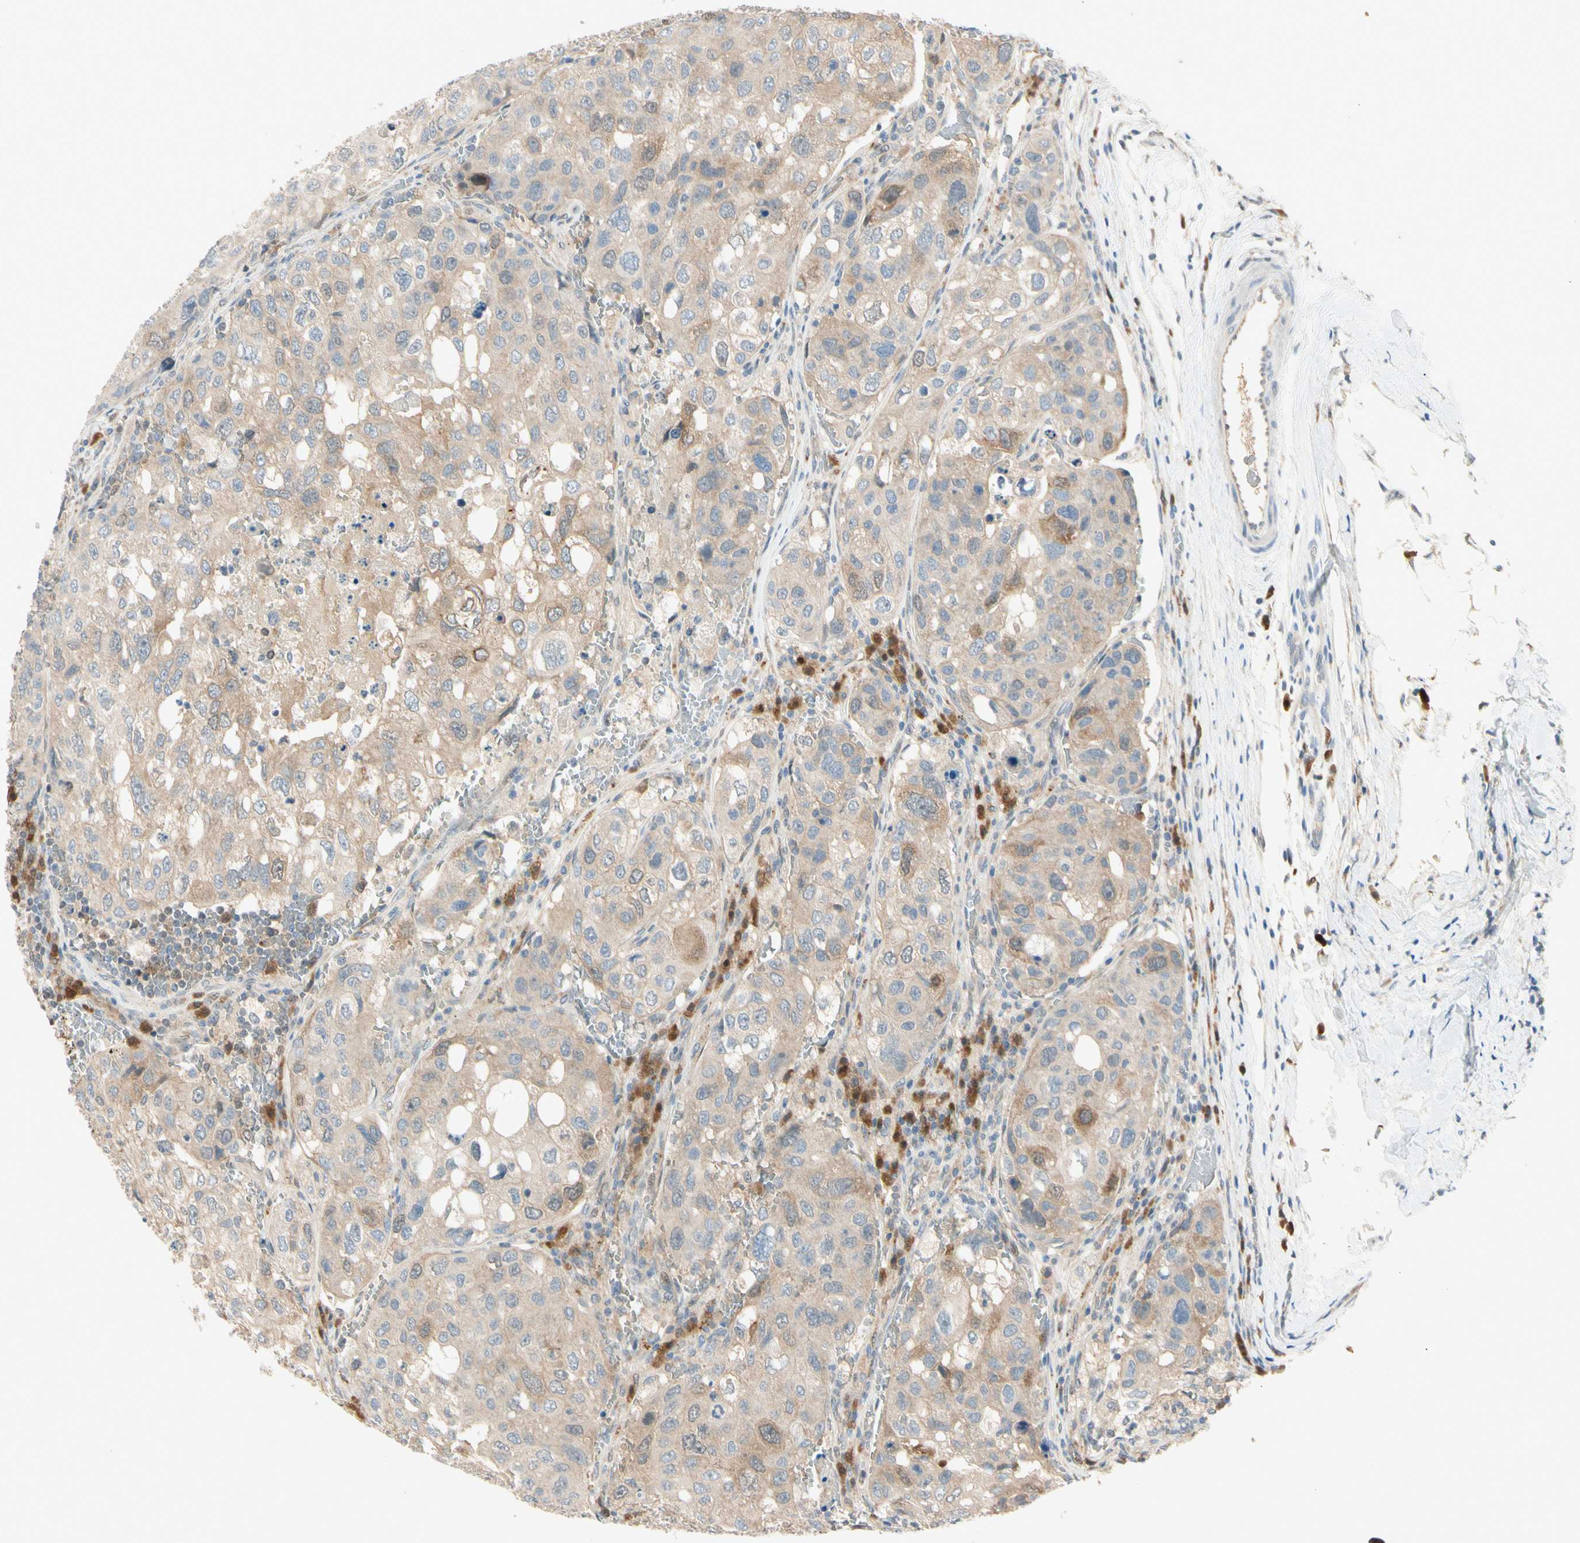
{"staining": {"intensity": "weak", "quantity": ">75%", "location": "cytoplasmic/membranous"}, "tissue": "urothelial cancer", "cell_type": "Tumor cells", "image_type": "cancer", "snomed": [{"axis": "morphology", "description": "Urothelial carcinoma, High grade"}, {"axis": "topography", "description": "Lymph node"}, {"axis": "topography", "description": "Urinary bladder"}], "caption": "Weak cytoplasmic/membranous expression for a protein is appreciated in about >75% of tumor cells of urothelial cancer using immunohistochemistry.", "gene": "PTTG1", "patient": {"sex": "male", "age": 51}}